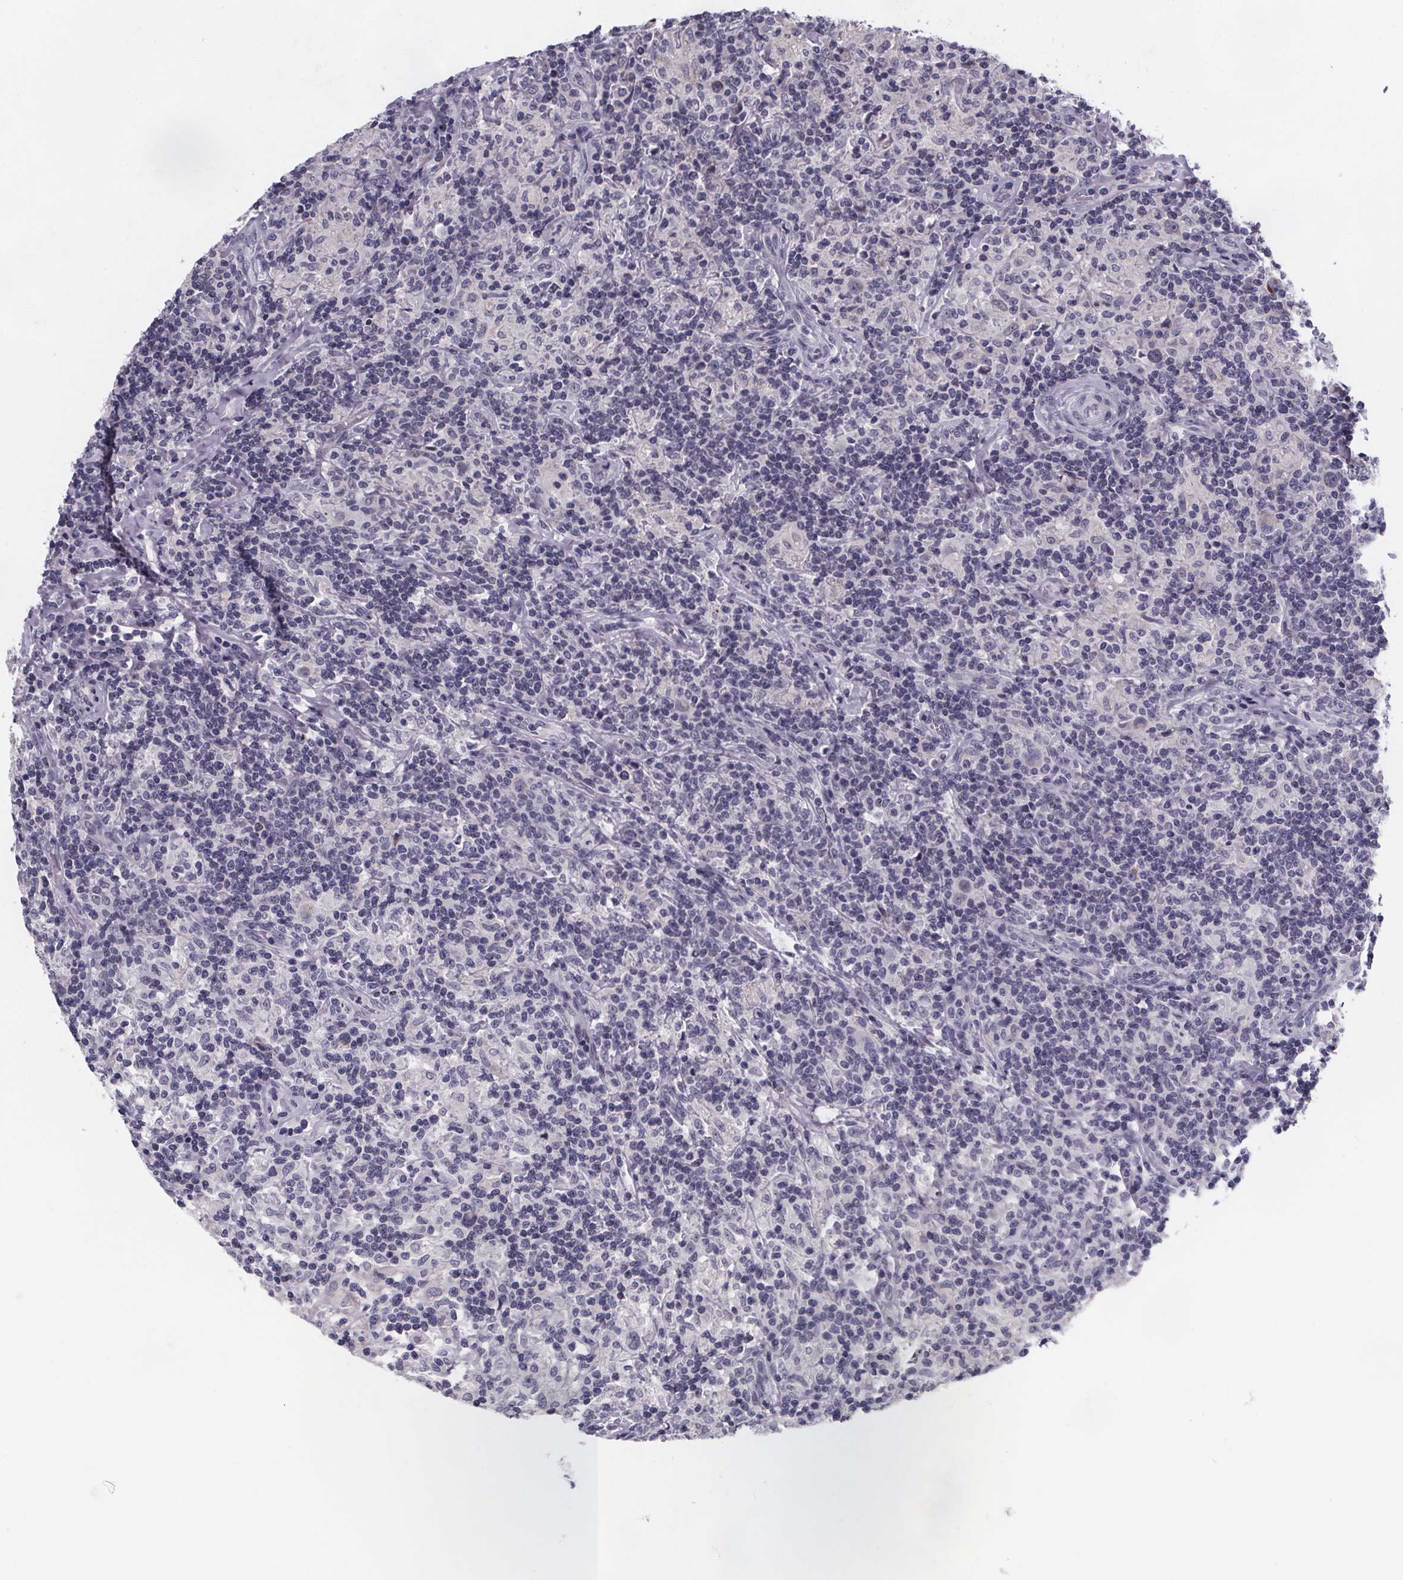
{"staining": {"intensity": "negative", "quantity": "none", "location": "none"}, "tissue": "lymphoma", "cell_type": "Tumor cells", "image_type": "cancer", "snomed": [{"axis": "morphology", "description": "Hodgkin's disease, NOS"}, {"axis": "topography", "description": "Lymph node"}], "caption": "Immunohistochemical staining of lymphoma shows no significant expression in tumor cells.", "gene": "PAH", "patient": {"sex": "male", "age": 70}}